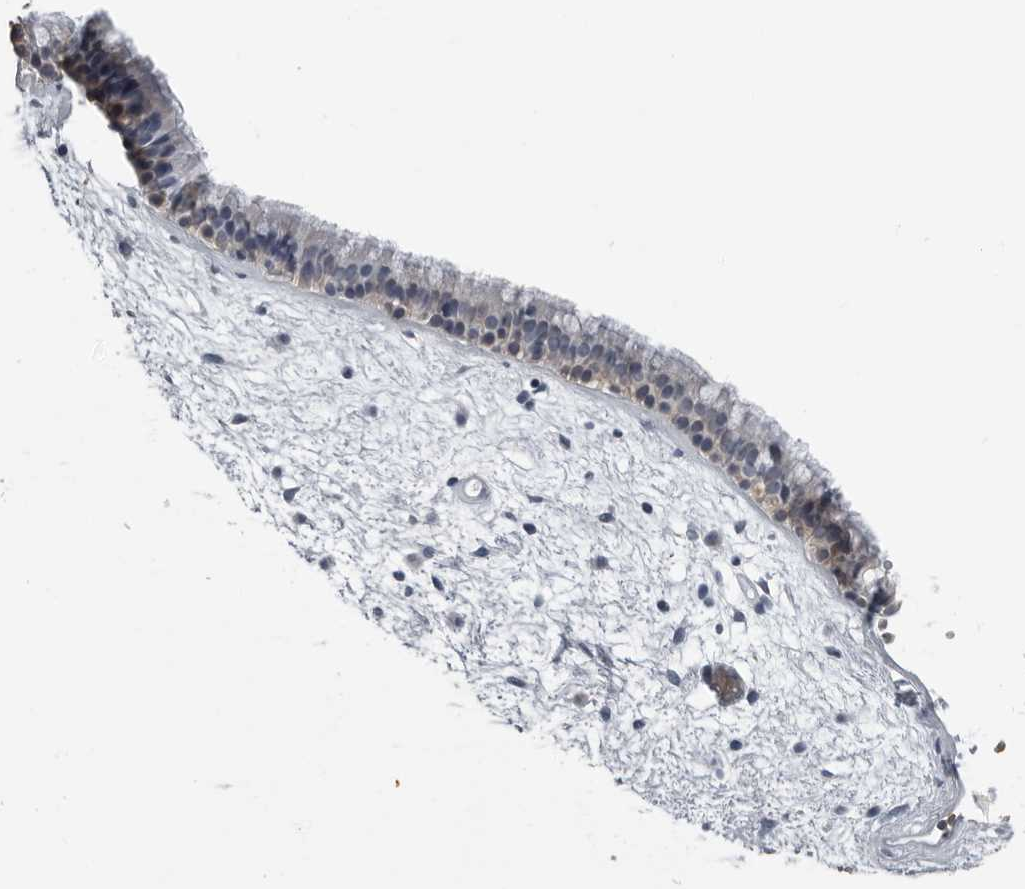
{"staining": {"intensity": "weak", "quantity": "25%-75%", "location": "cytoplasmic/membranous"}, "tissue": "nasopharynx", "cell_type": "Respiratory epithelial cells", "image_type": "normal", "snomed": [{"axis": "morphology", "description": "Normal tissue, NOS"}, {"axis": "morphology", "description": "Inflammation, NOS"}, {"axis": "topography", "description": "Nasopharynx"}], "caption": "DAB (3,3'-diaminobenzidine) immunohistochemical staining of benign nasopharynx shows weak cytoplasmic/membranous protein staining in approximately 25%-75% of respiratory epithelial cells.", "gene": "SPINK1", "patient": {"sex": "male", "age": 48}}